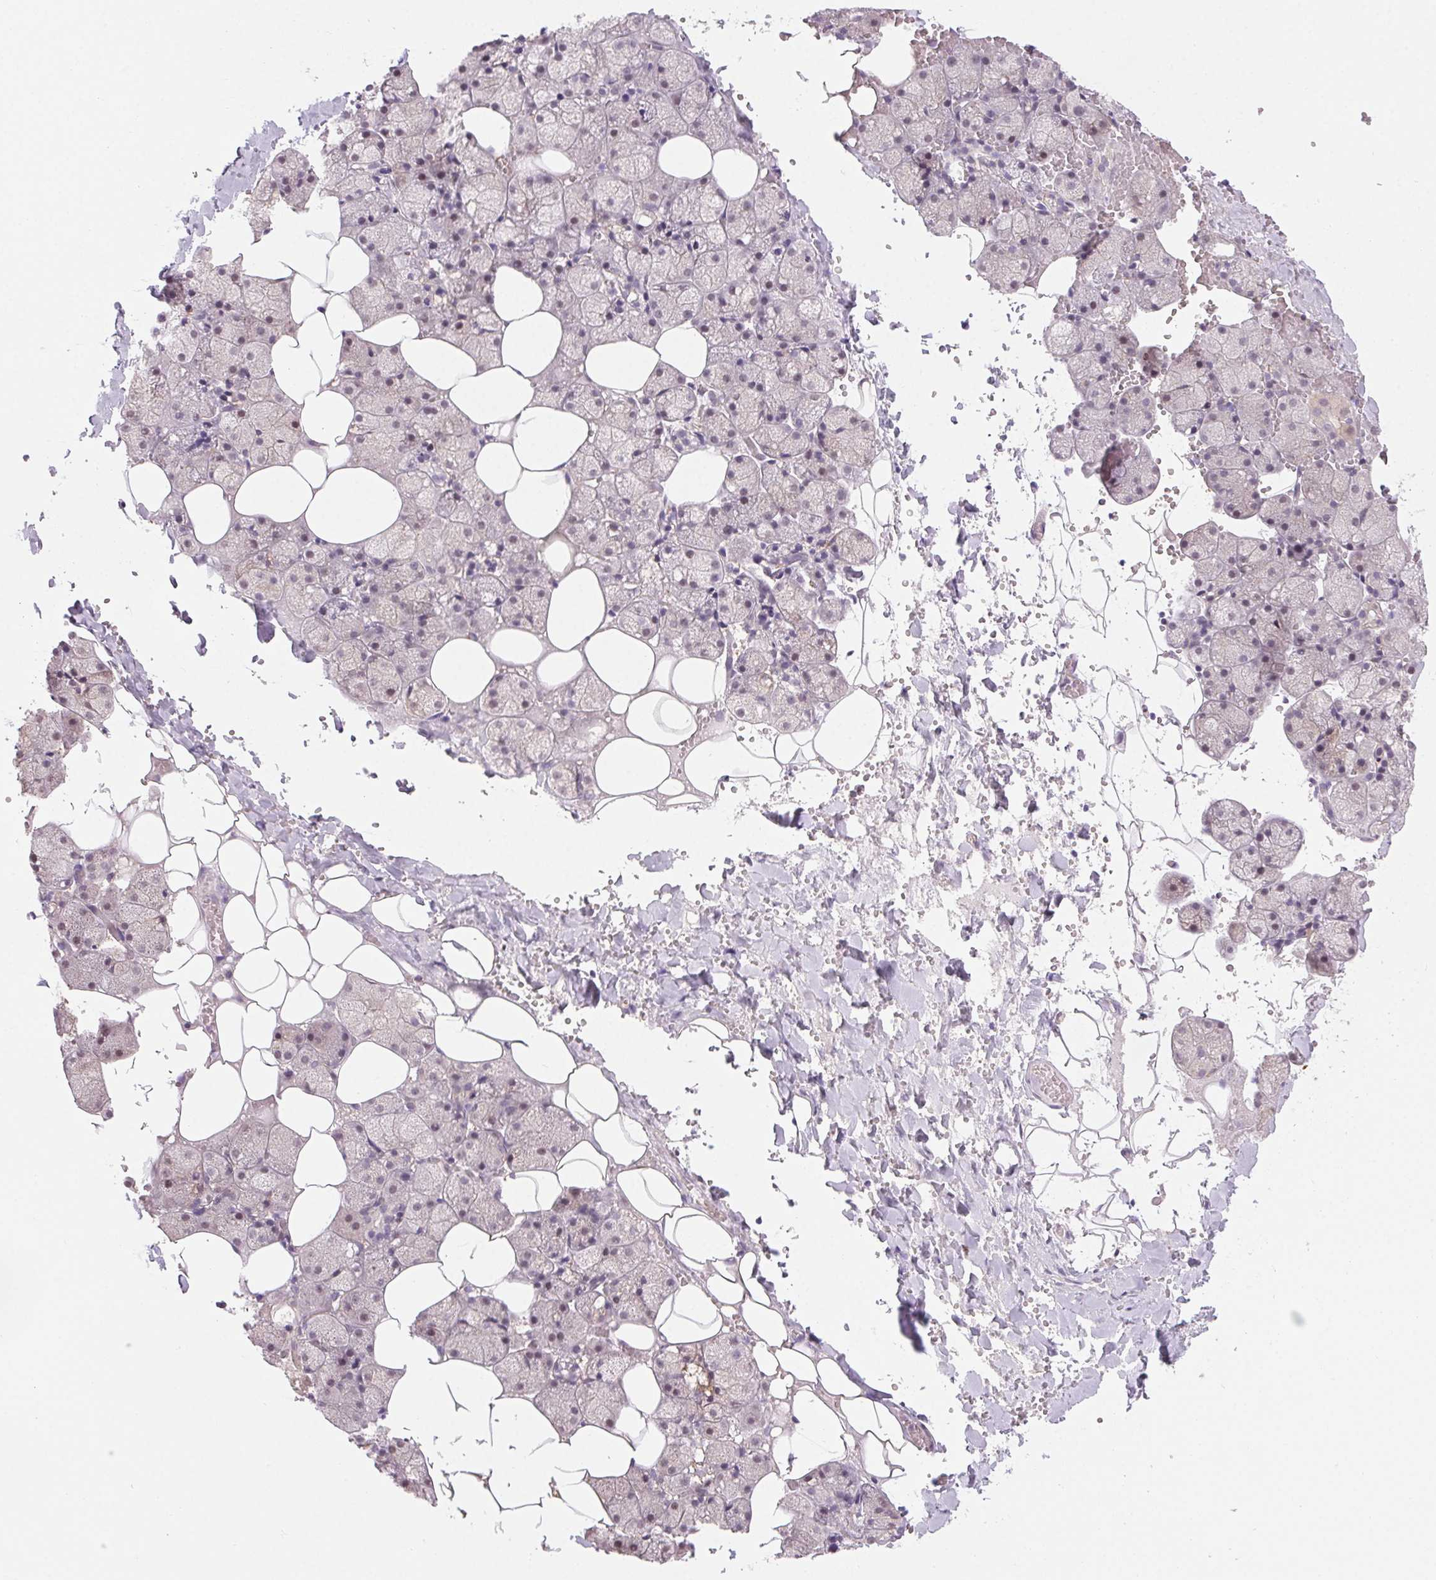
{"staining": {"intensity": "moderate", "quantity": "<25%", "location": "cytoplasmic/membranous,nuclear"}, "tissue": "salivary gland", "cell_type": "Glandular cells", "image_type": "normal", "snomed": [{"axis": "morphology", "description": "Normal tissue, NOS"}, {"axis": "topography", "description": "Salivary gland"}], "caption": "Immunohistochemistry of normal human salivary gland demonstrates low levels of moderate cytoplasmic/membranous,nuclear positivity in about <25% of glandular cells. (IHC, brightfield microscopy, high magnification).", "gene": "HHLA2", "patient": {"sex": "male", "age": 38}}